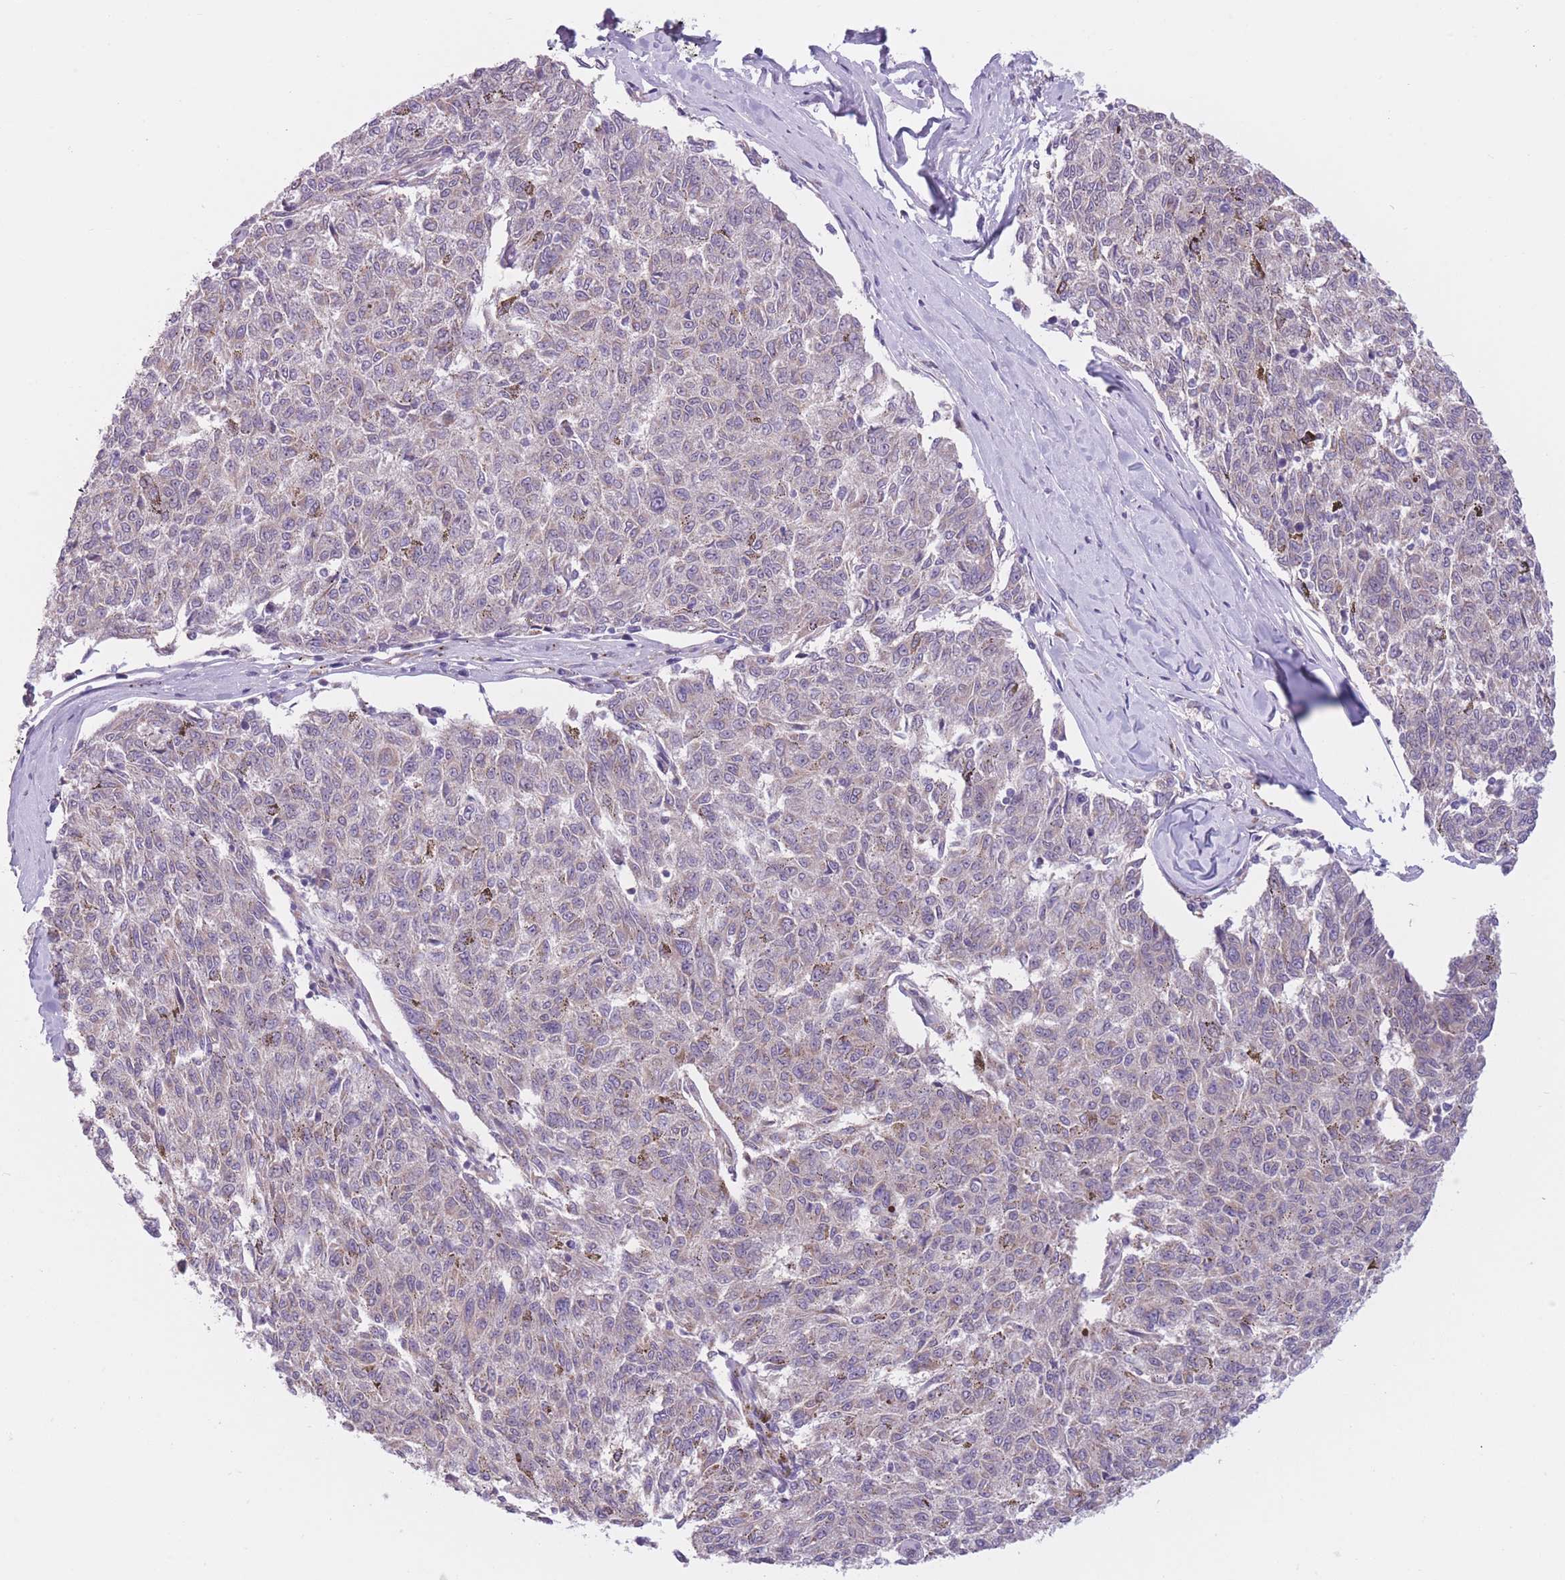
{"staining": {"intensity": "negative", "quantity": "none", "location": "none"}, "tissue": "melanoma", "cell_type": "Tumor cells", "image_type": "cancer", "snomed": [{"axis": "morphology", "description": "Malignant melanoma, NOS"}, {"axis": "topography", "description": "Skin"}], "caption": "Melanoma stained for a protein using IHC demonstrates no expression tumor cells.", "gene": "SERPINB3", "patient": {"sex": "female", "age": 72}}